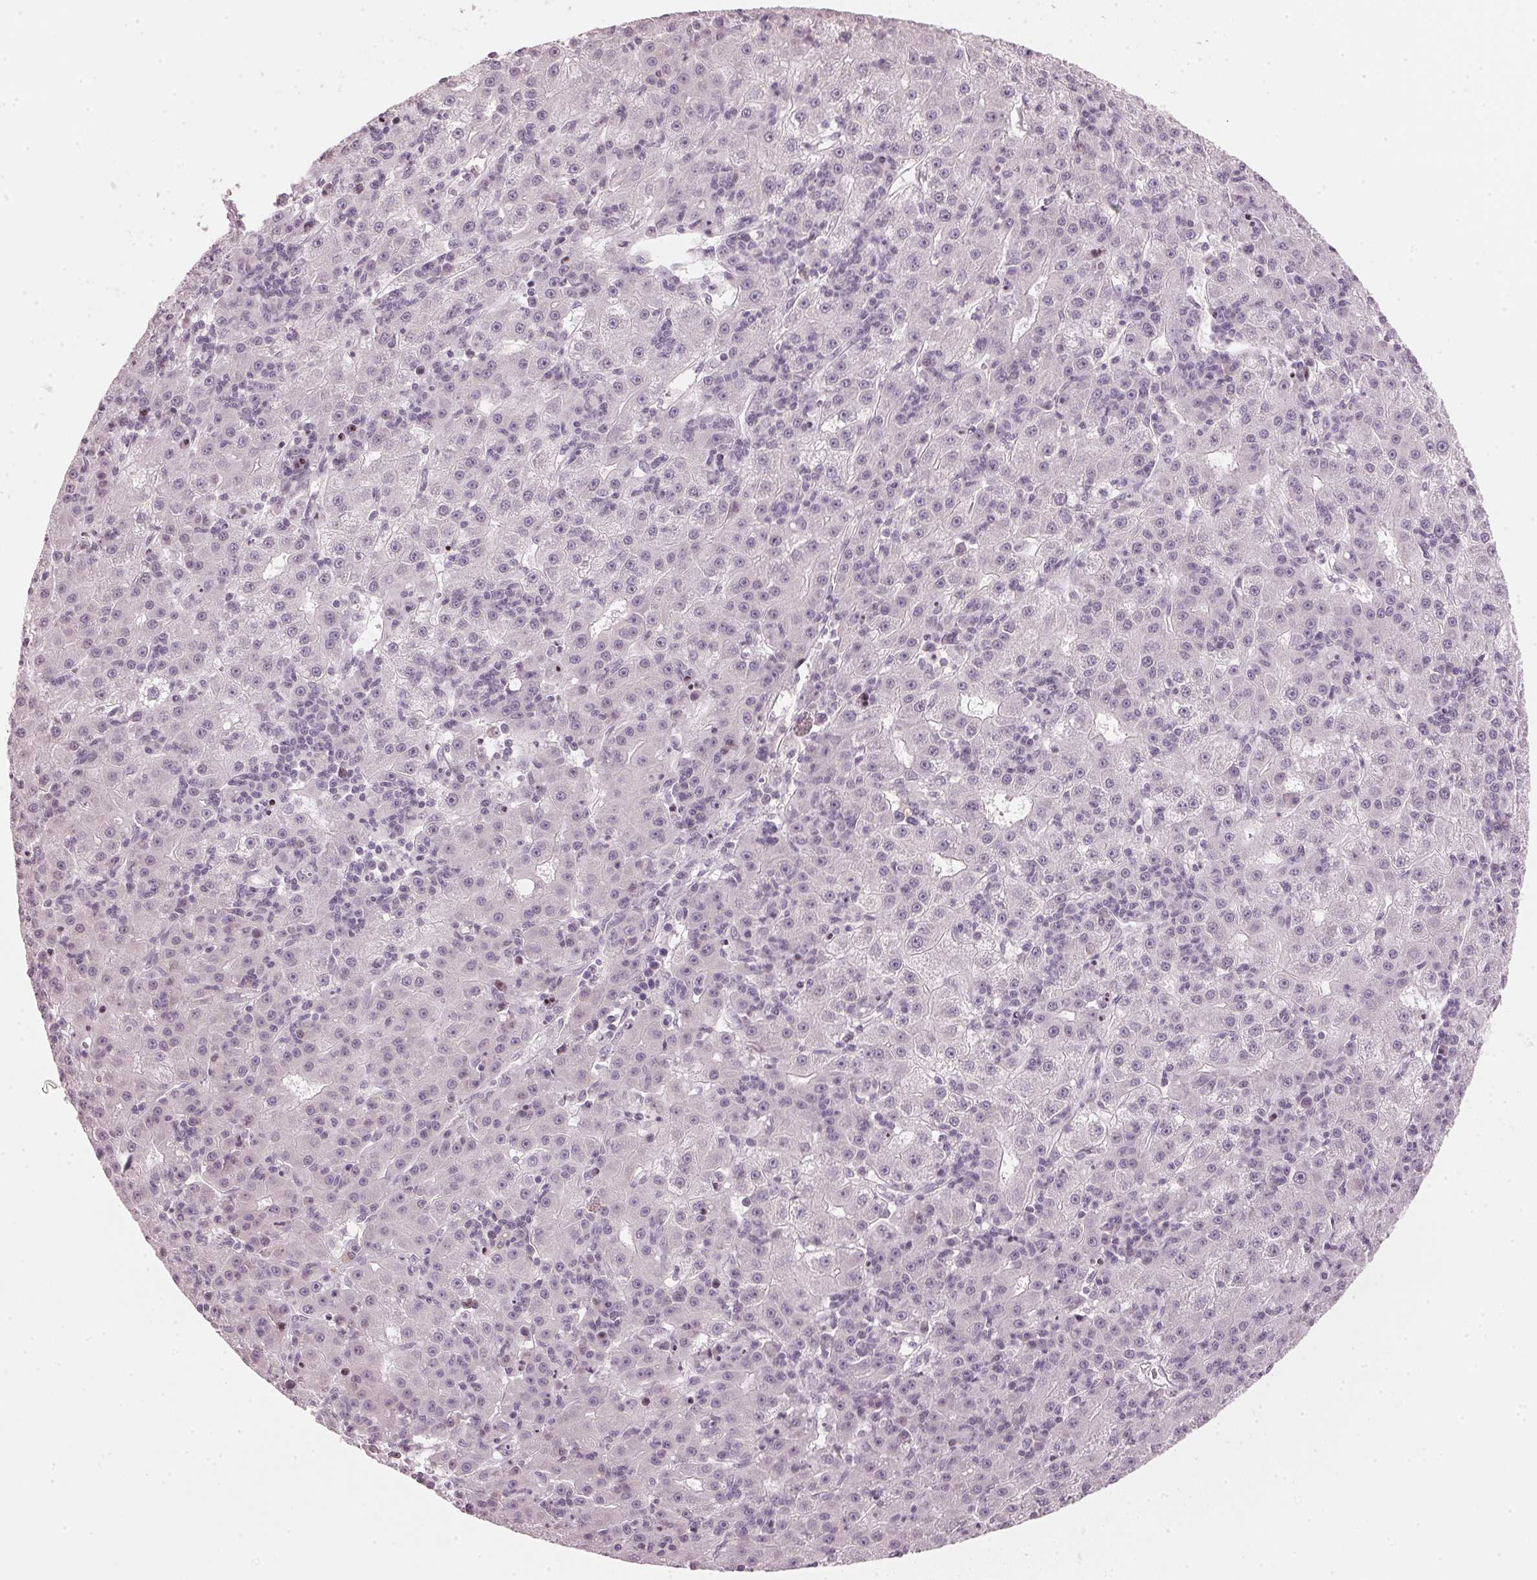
{"staining": {"intensity": "negative", "quantity": "none", "location": "none"}, "tissue": "liver cancer", "cell_type": "Tumor cells", "image_type": "cancer", "snomed": [{"axis": "morphology", "description": "Carcinoma, Hepatocellular, NOS"}, {"axis": "topography", "description": "Liver"}], "caption": "There is no significant staining in tumor cells of liver cancer.", "gene": "SFRP4", "patient": {"sex": "male", "age": 76}}